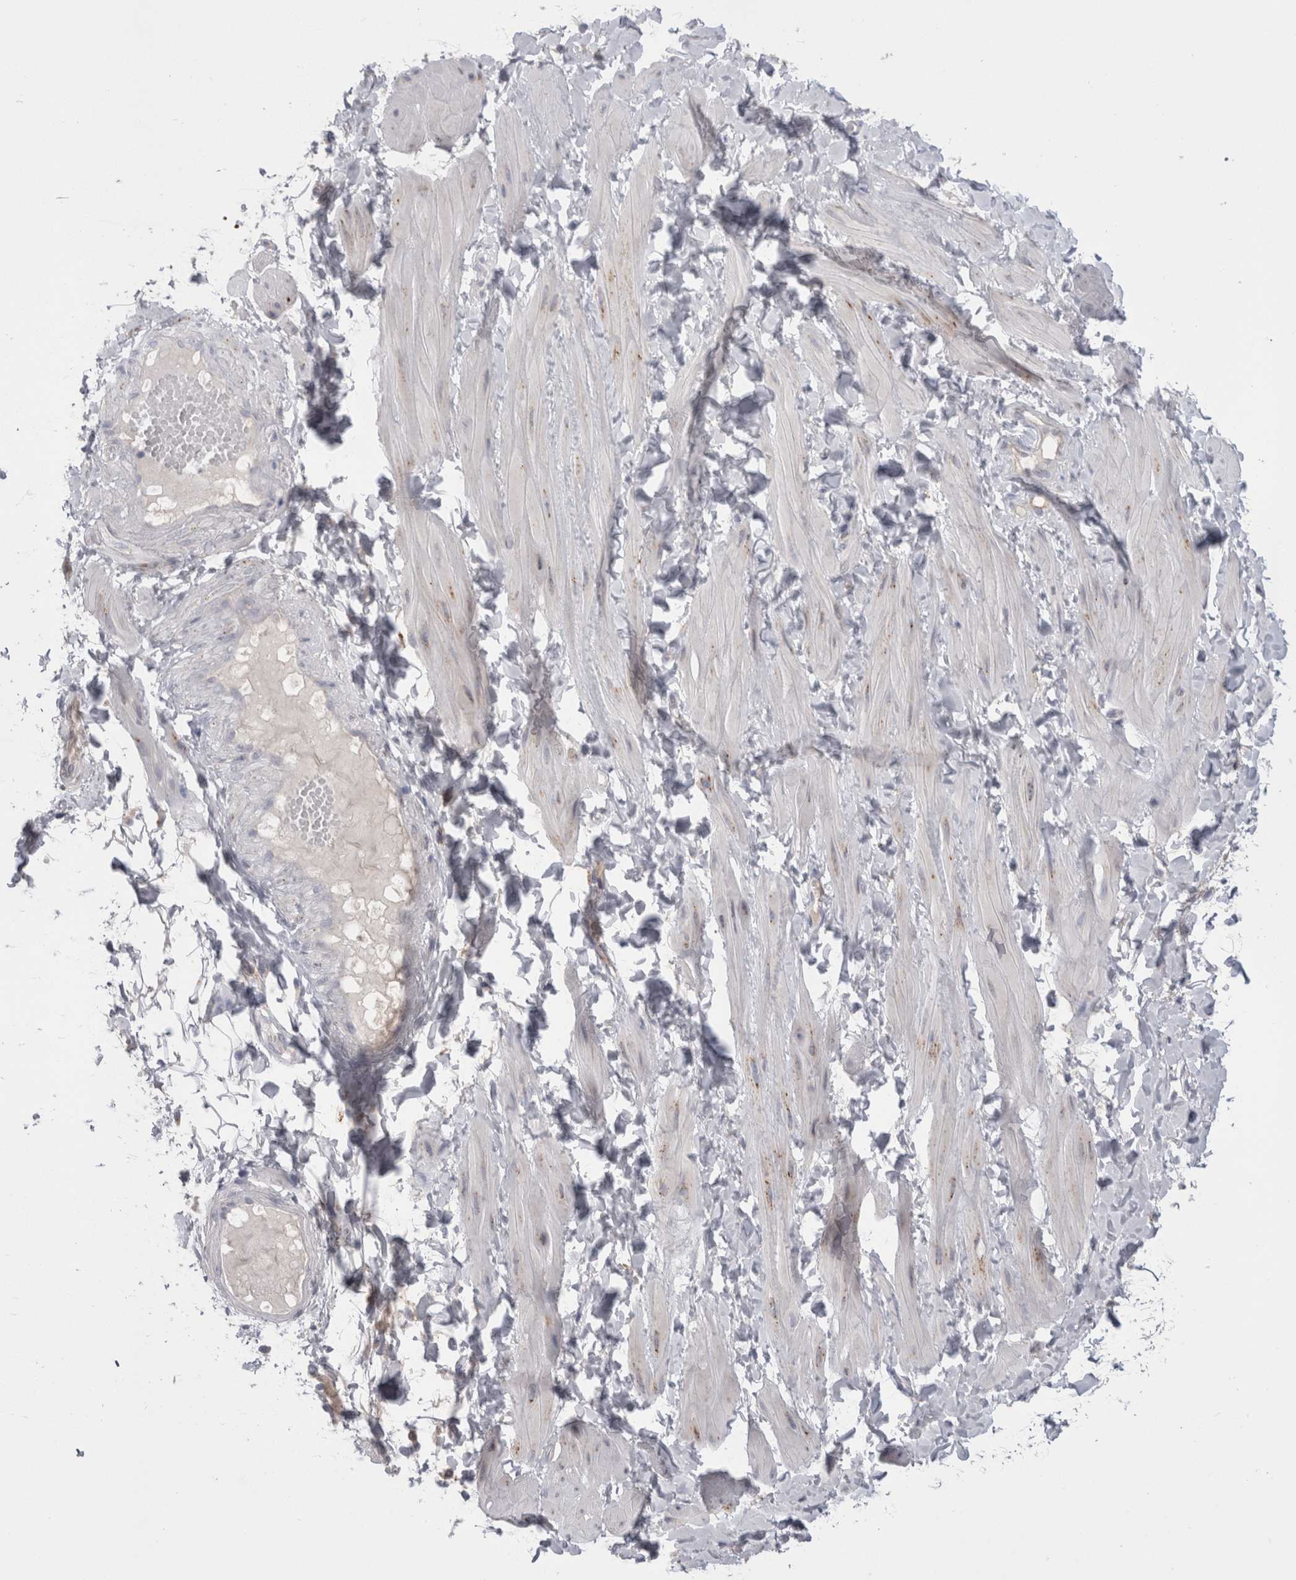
{"staining": {"intensity": "negative", "quantity": "none", "location": "none"}, "tissue": "adipose tissue", "cell_type": "Adipocytes", "image_type": "normal", "snomed": [{"axis": "morphology", "description": "Normal tissue, NOS"}, {"axis": "topography", "description": "Adipose tissue"}, {"axis": "topography", "description": "Vascular tissue"}, {"axis": "topography", "description": "Peripheral nerve tissue"}], "caption": "Immunohistochemistry of benign adipose tissue shows no expression in adipocytes. (DAB (3,3'-diaminobenzidine) IHC visualized using brightfield microscopy, high magnification).", "gene": "EPDR1", "patient": {"sex": "male", "age": 25}}